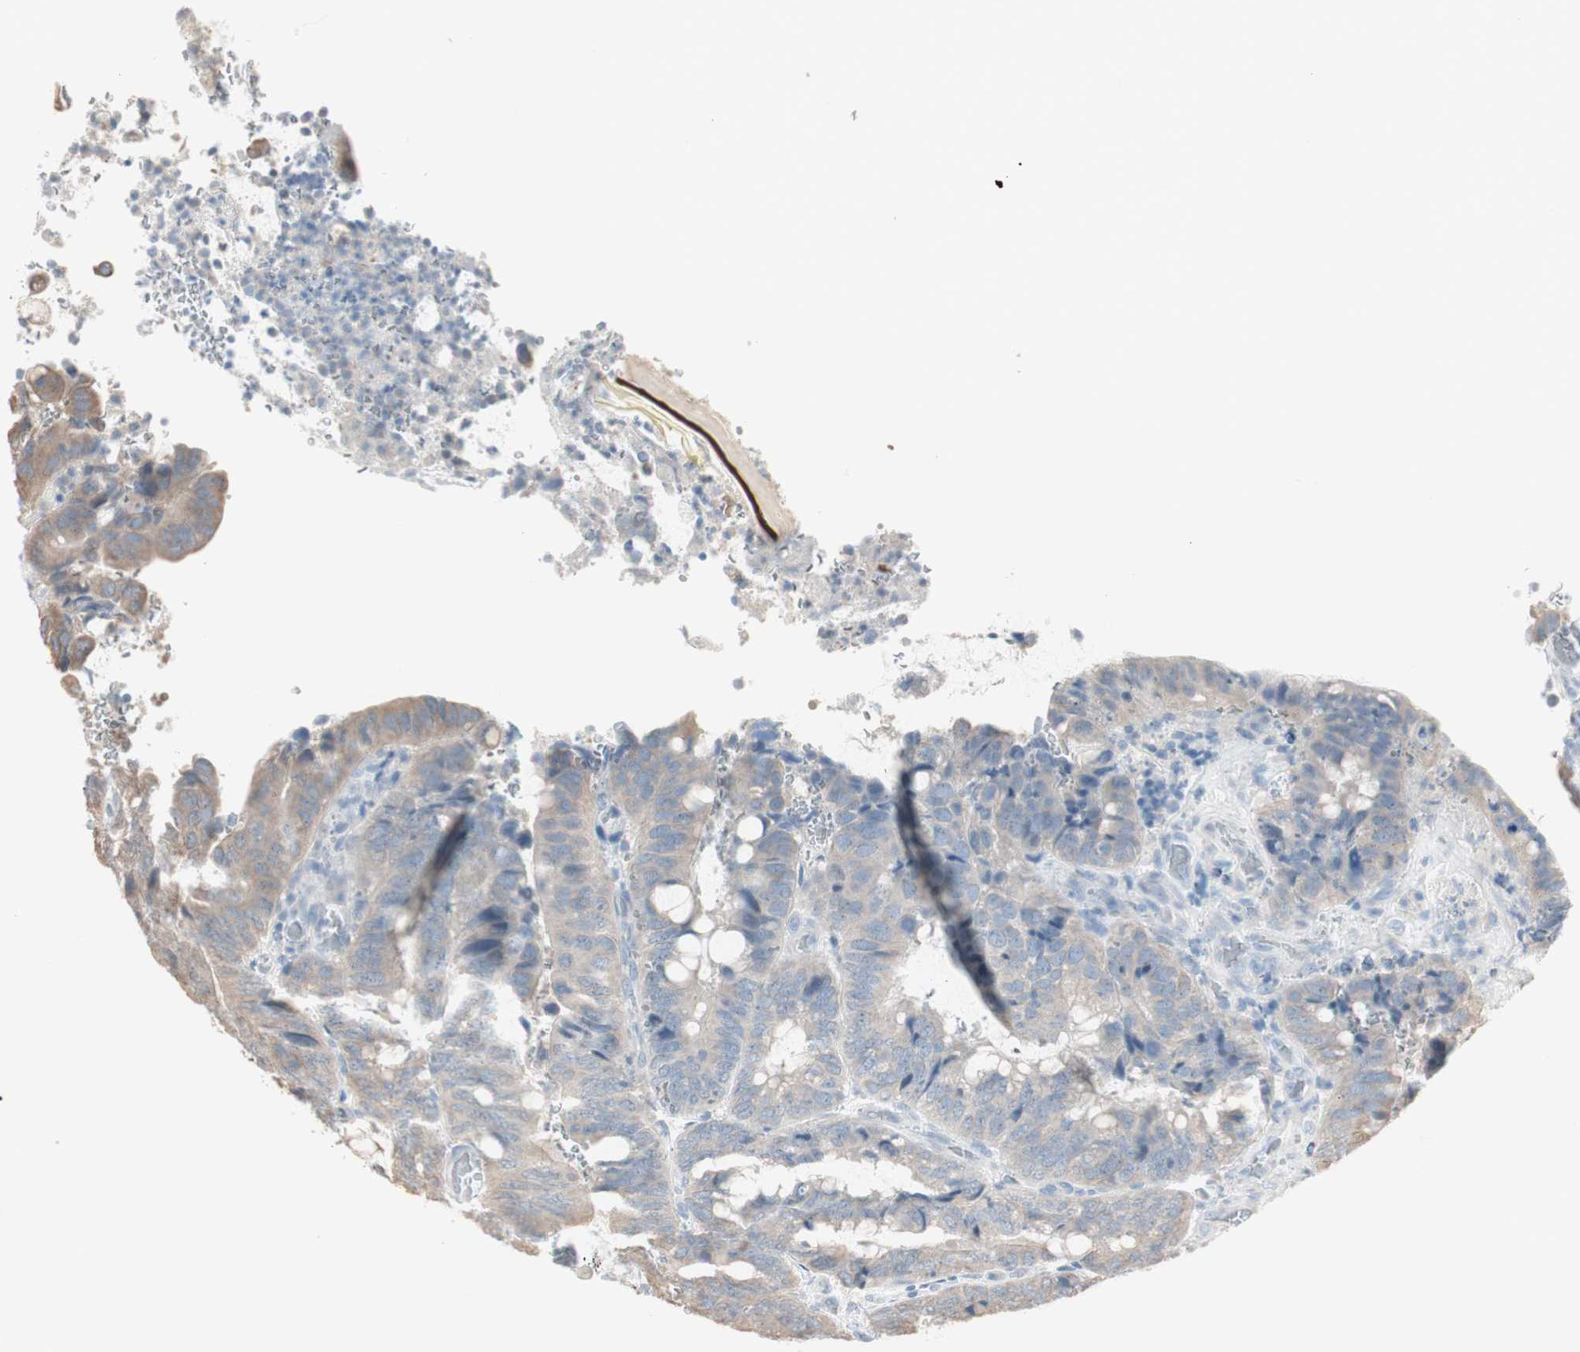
{"staining": {"intensity": "weak", "quantity": "25%-75%", "location": "cytoplasmic/membranous"}, "tissue": "colorectal cancer", "cell_type": "Tumor cells", "image_type": "cancer", "snomed": [{"axis": "morphology", "description": "Normal tissue, NOS"}, {"axis": "morphology", "description": "Adenocarcinoma, NOS"}, {"axis": "topography", "description": "Rectum"}, {"axis": "topography", "description": "Peripheral nerve tissue"}], "caption": "Tumor cells display low levels of weak cytoplasmic/membranous positivity in approximately 25%-75% of cells in colorectal cancer.", "gene": "FBXO5", "patient": {"sex": "male", "age": 92}}